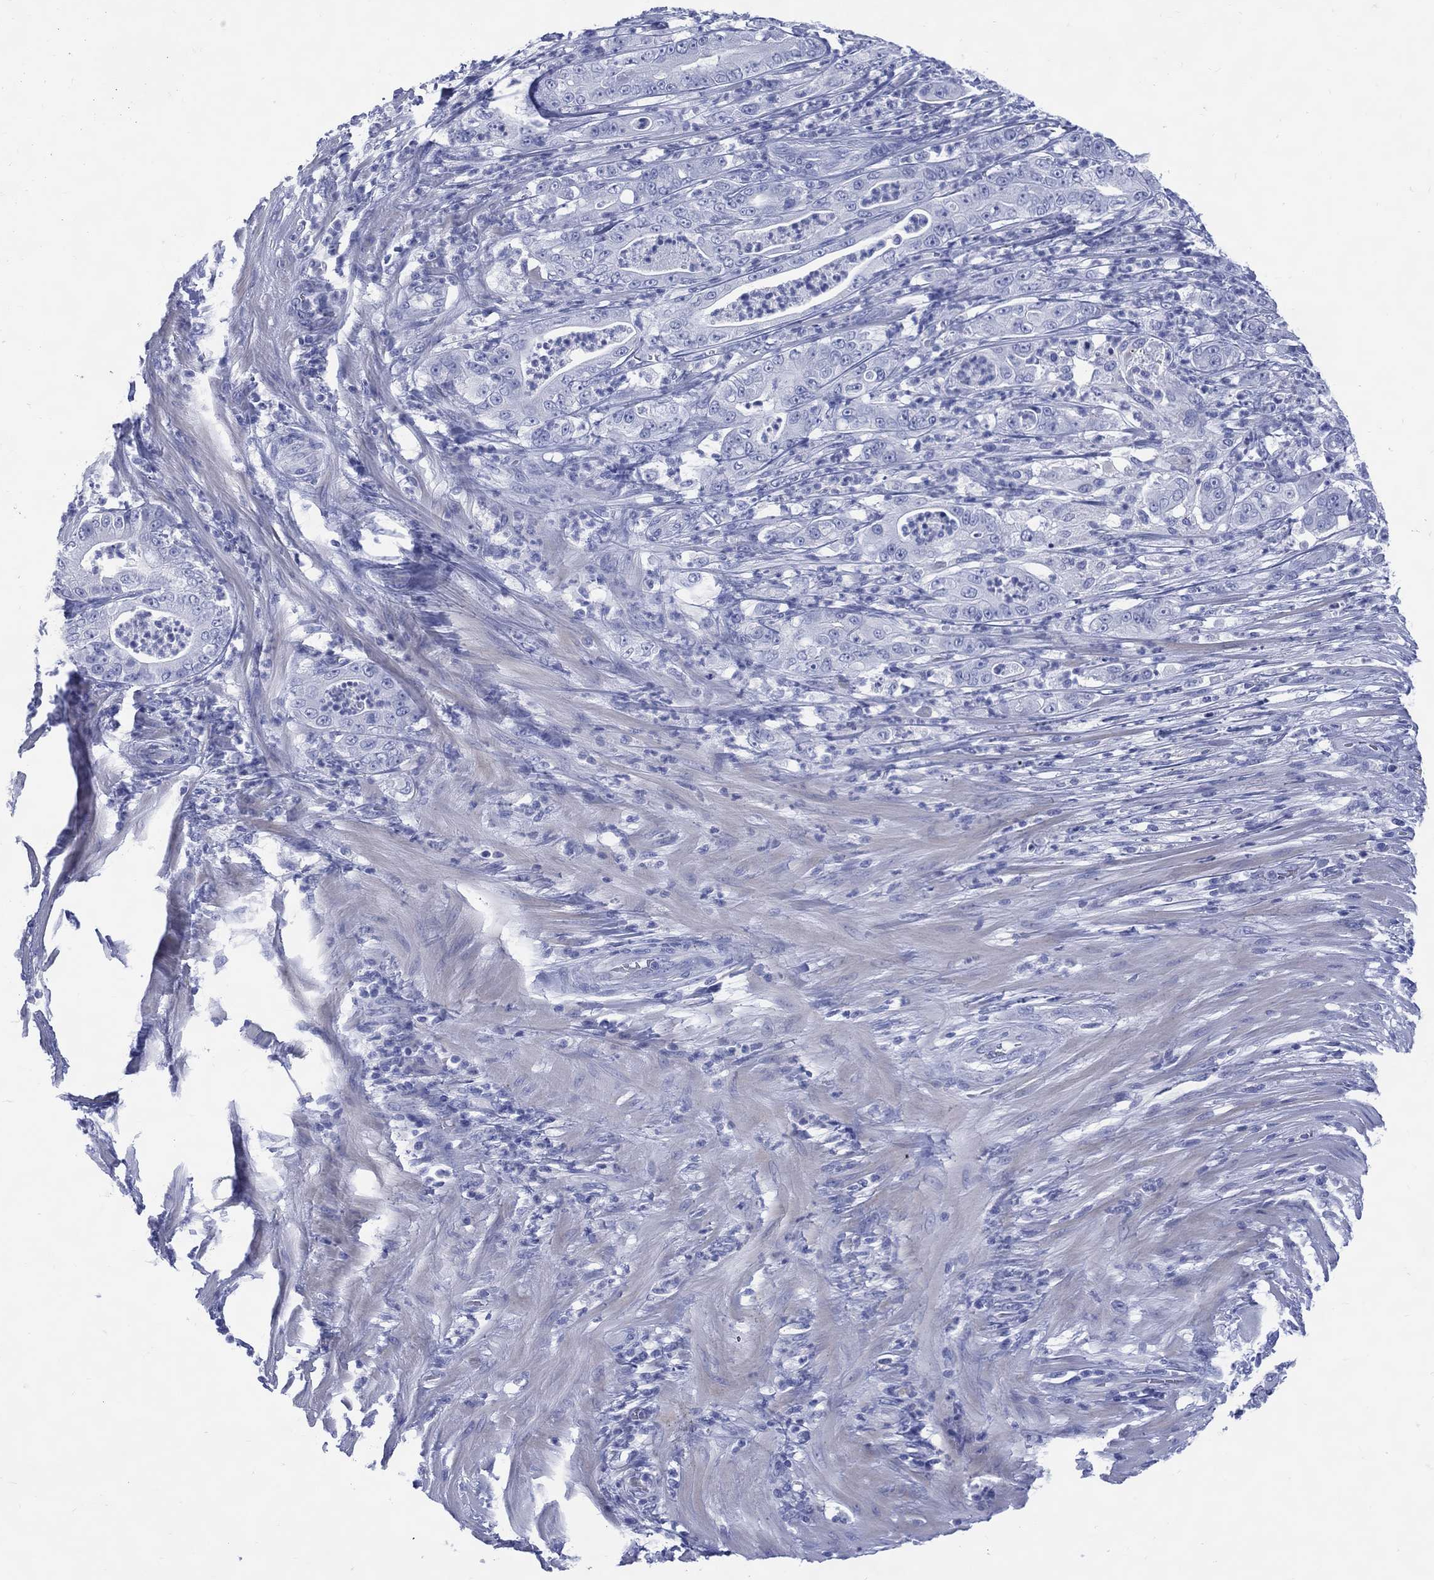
{"staining": {"intensity": "negative", "quantity": "none", "location": "none"}, "tissue": "pancreatic cancer", "cell_type": "Tumor cells", "image_type": "cancer", "snomed": [{"axis": "morphology", "description": "Adenocarcinoma, NOS"}, {"axis": "topography", "description": "Pancreas"}], "caption": "Immunohistochemistry (IHC) micrograph of human adenocarcinoma (pancreatic) stained for a protein (brown), which reveals no staining in tumor cells.", "gene": "LRRD1", "patient": {"sex": "male", "age": 71}}